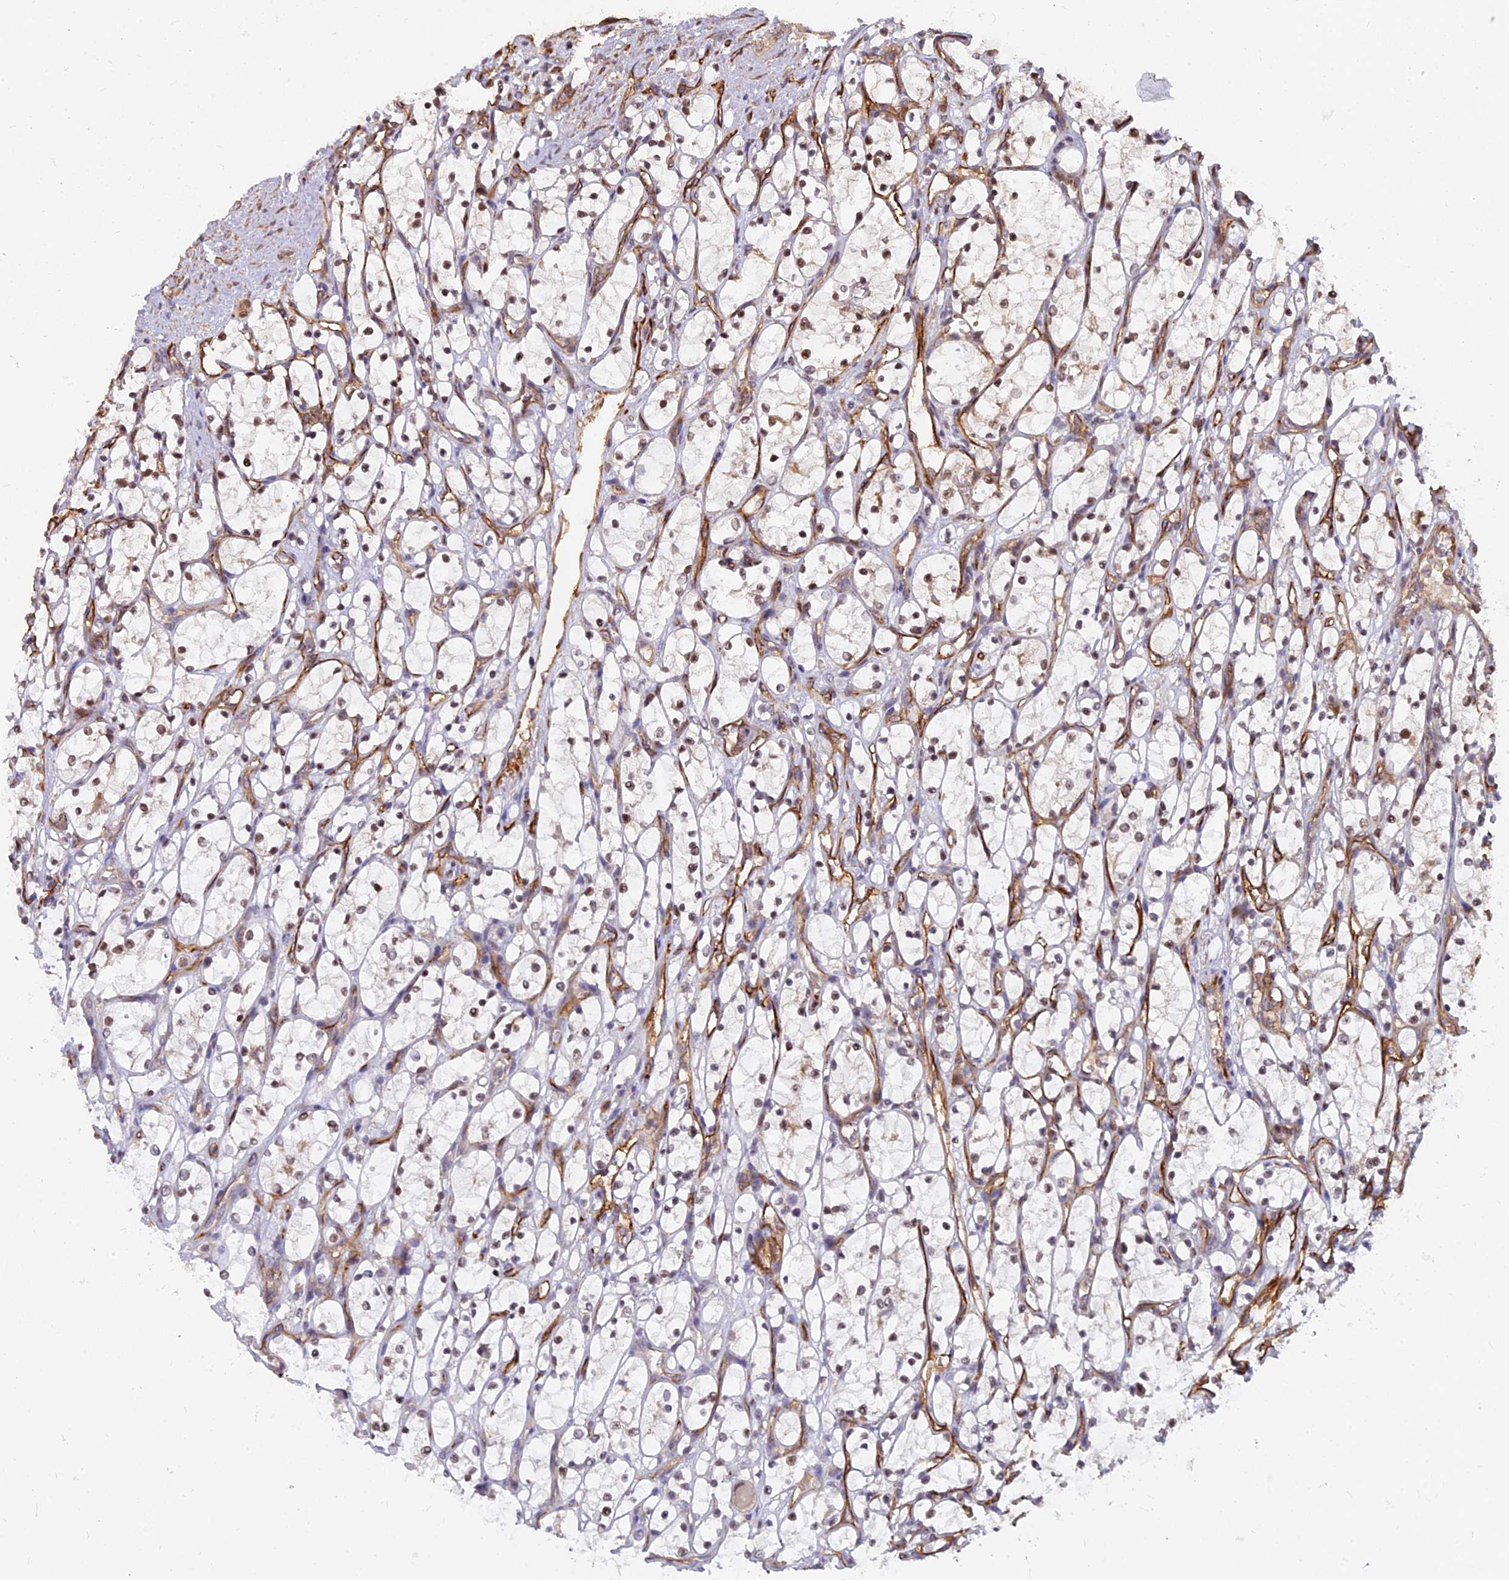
{"staining": {"intensity": "moderate", "quantity": "25%-75%", "location": "nuclear"}, "tissue": "renal cancer", "cell_type": "Tumor cells", "image_type": "cancer", "snomed": [{"axis": "morphology", "description": "Adenocarcinoma, NOS"}, {"axis": "topography", "description": "Kidney"}], "caption": "Moderate nuclear protein positivity is identified in approximately 25%-75% of tumor cells in renal cancer.", "gene": "TCEA3", "patient": {"sex": "female", "age": 69}}